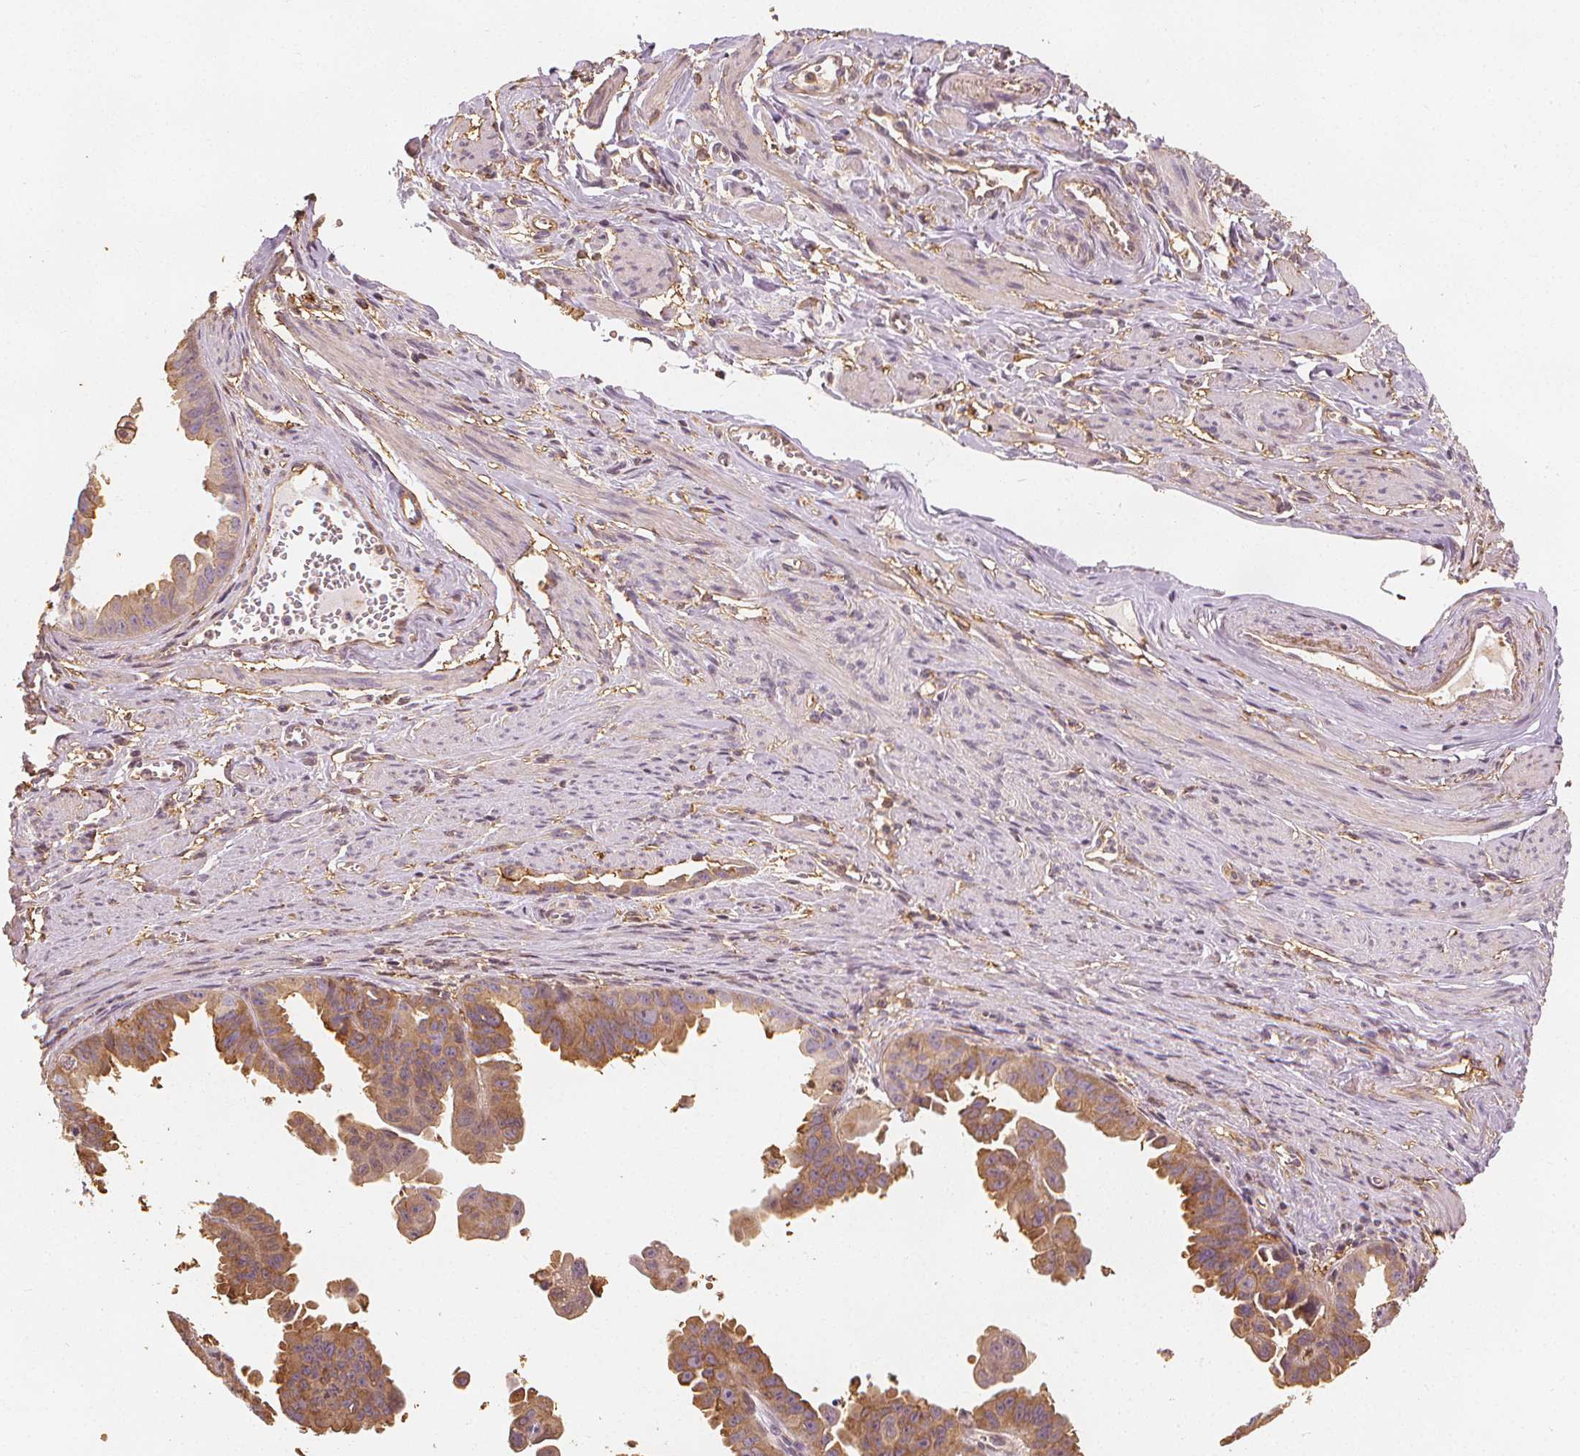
{"staining": {"intensity": "moderate", "quantity": ">75%", "location": "cytoplasmic/membranous"}, "tissue": "ovarian cancer", "cell_type": "Tumor cells", "image_type": "cancer", "snomed": [{"axis": "morphology", "description": "Carcinoma, endometroid"}, {"axis": "topography", "description": "Ovary"}], "caption": "High-power microscopy captured an IHC histopathology image of ovarian cancer (endometroid carcinoma), revealing moderate cytoplasmic/membranous expression in approximately >75% of tumor cells. The staining was performed using DAB, with brown indicating positive protein expression. Nuclei are stained blue with hematoxylin.", "gene": "ARHGAP26", "patient": {"sex": "female", "age": 85}}